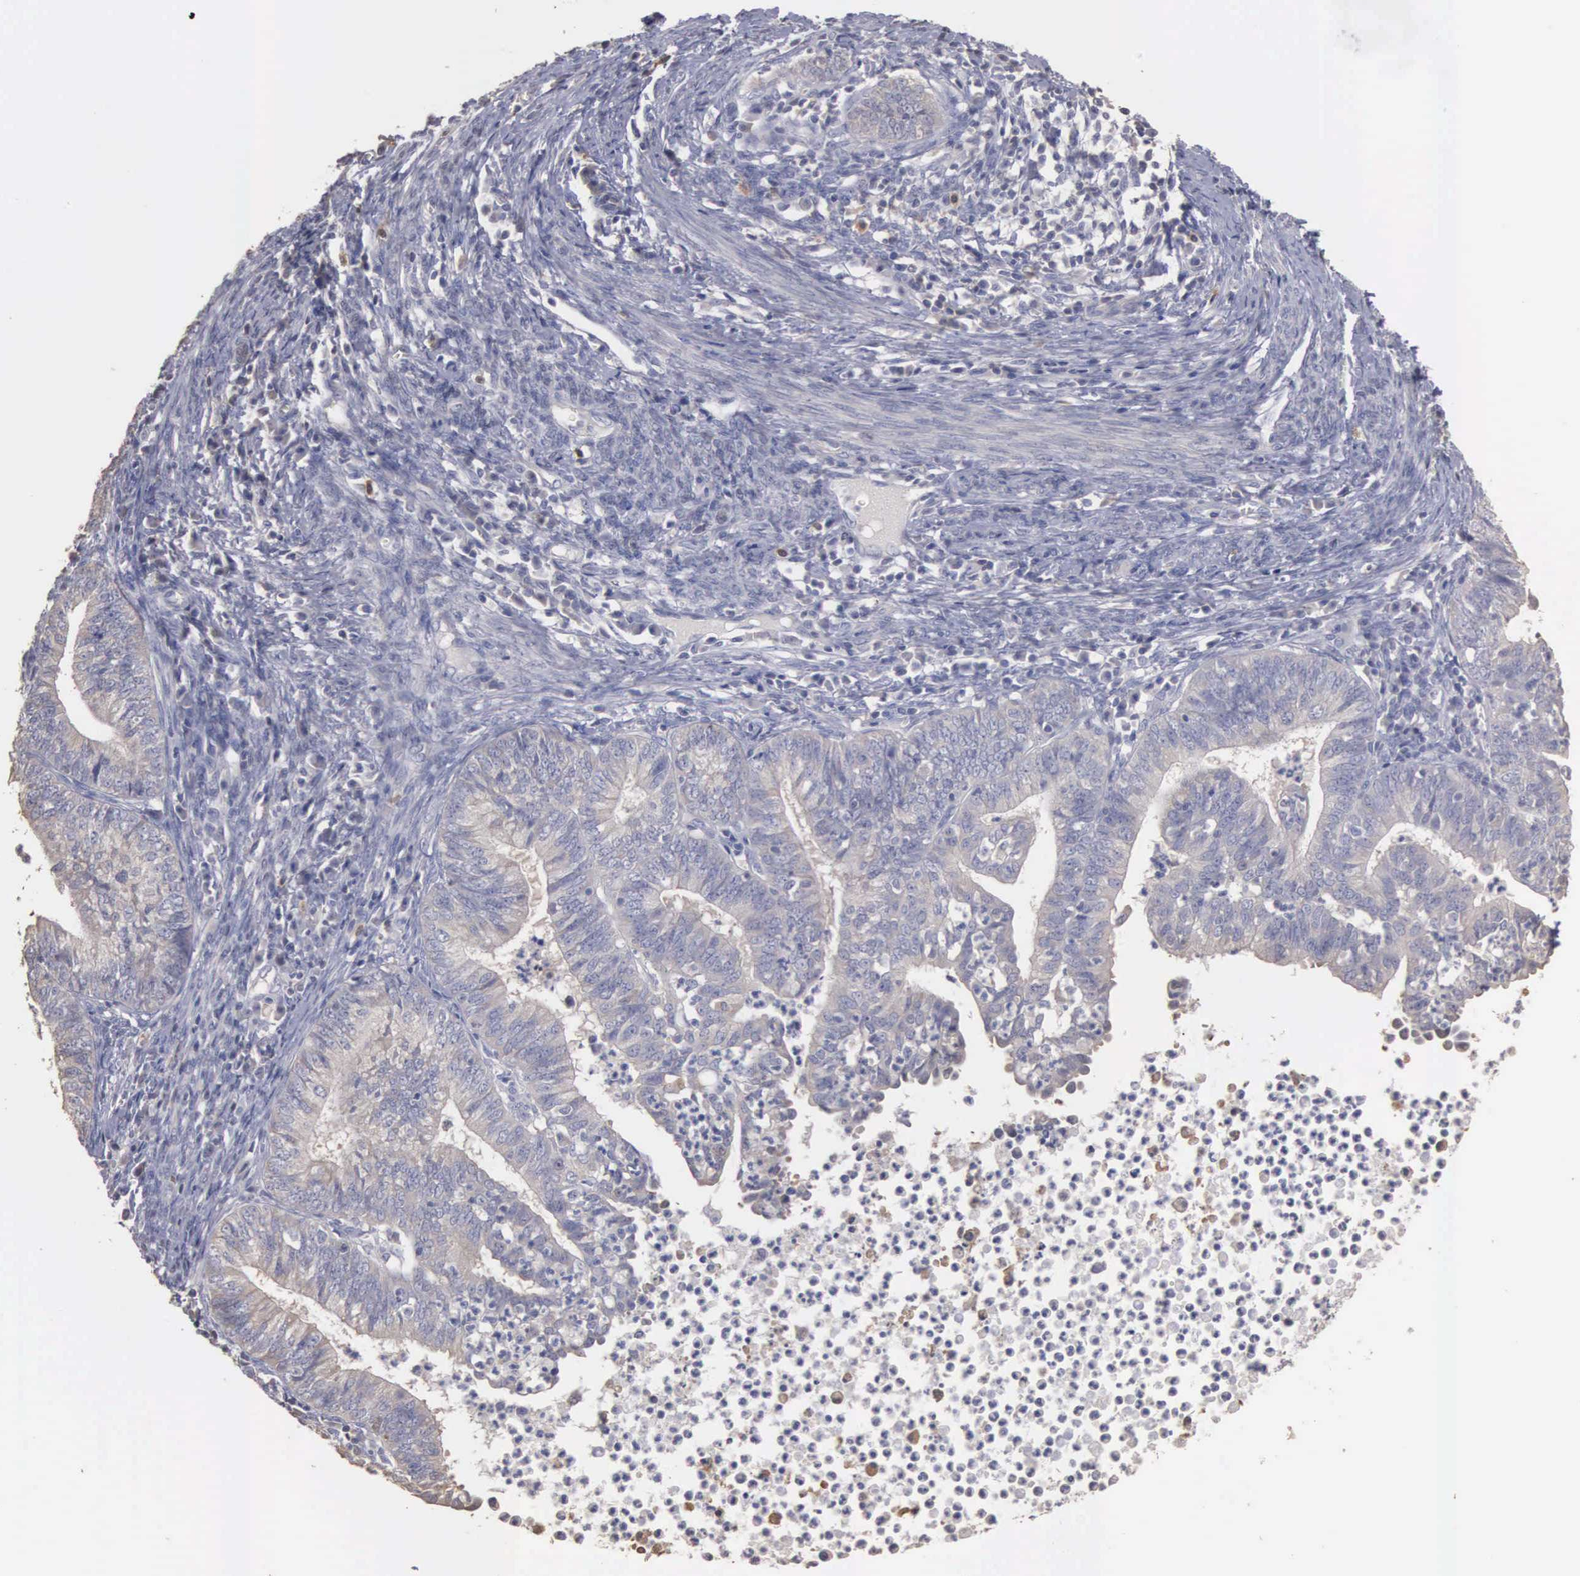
{"staining": {"intensity": "weak", "quantity": ">75%", "location": "cytoplasmic/membranous"}, "tissue": "endometrial cancer", "cell_type": "Tumor cells", "image_type": "cancer", "snomed": [{"axis": "morphology", "description": "Adenocarcinoma, NOS"}, {"axis": "topography", "description": "Endometrium"}], "caption": "IHC (DAB (3,3'-diaminobenzidine)) staining of human endometrial adenocarcinoma shows weak cytoplasmic/membranous protein expression in approximately >75% of tumor cells. The staining is performed using DAB brown chromogen to label protein expression. The nuclei are counter-stained blue using hematoxylin.", "gene": "ENO3", "patient": {"sex": "female", "age": 66}}